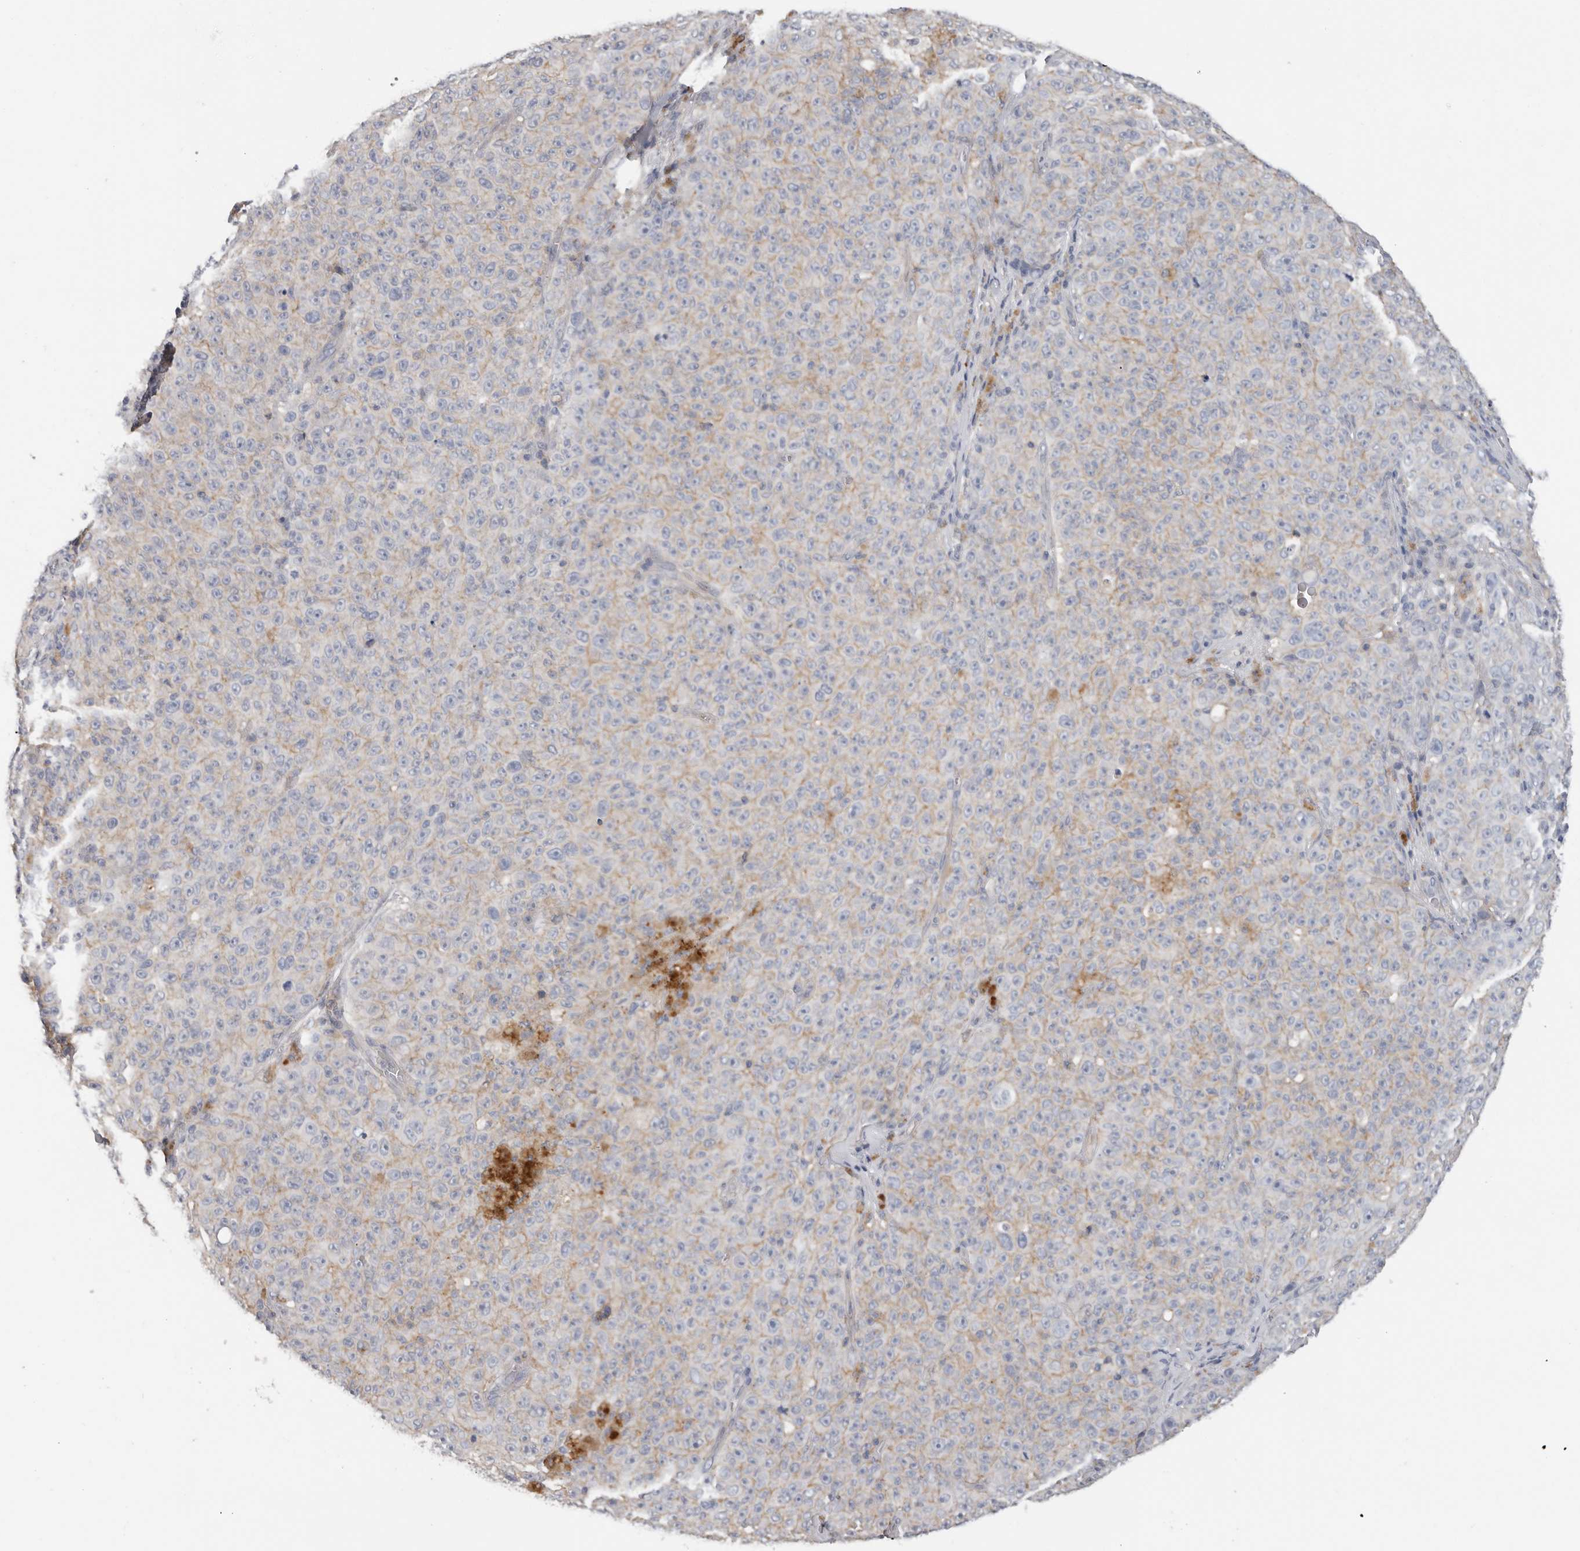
{"staining": {"intensity": "weak", "quantity": "25%-75%", "location": "cytoplasmic/membranous"}, "tissue": "melanoma", "cell_type": "Tumor cells", "image_type": "cancer", "snomed": [{"axis": "morphology", "description": "Malignant melanoma, NOS"}, {"axis": "topography", "description": "Skin"}], "caption": "This photomicrograph exhibits melanoma stained with immunohistochemistry (IHC) to label a protein in brown. The cytoplasmic/membranous of tumor cells show weak positivity for the protein. Nuclei are counter-stained blue.", "gene": "WDTC1", "patient": {"sex": "female", "age": 82}}